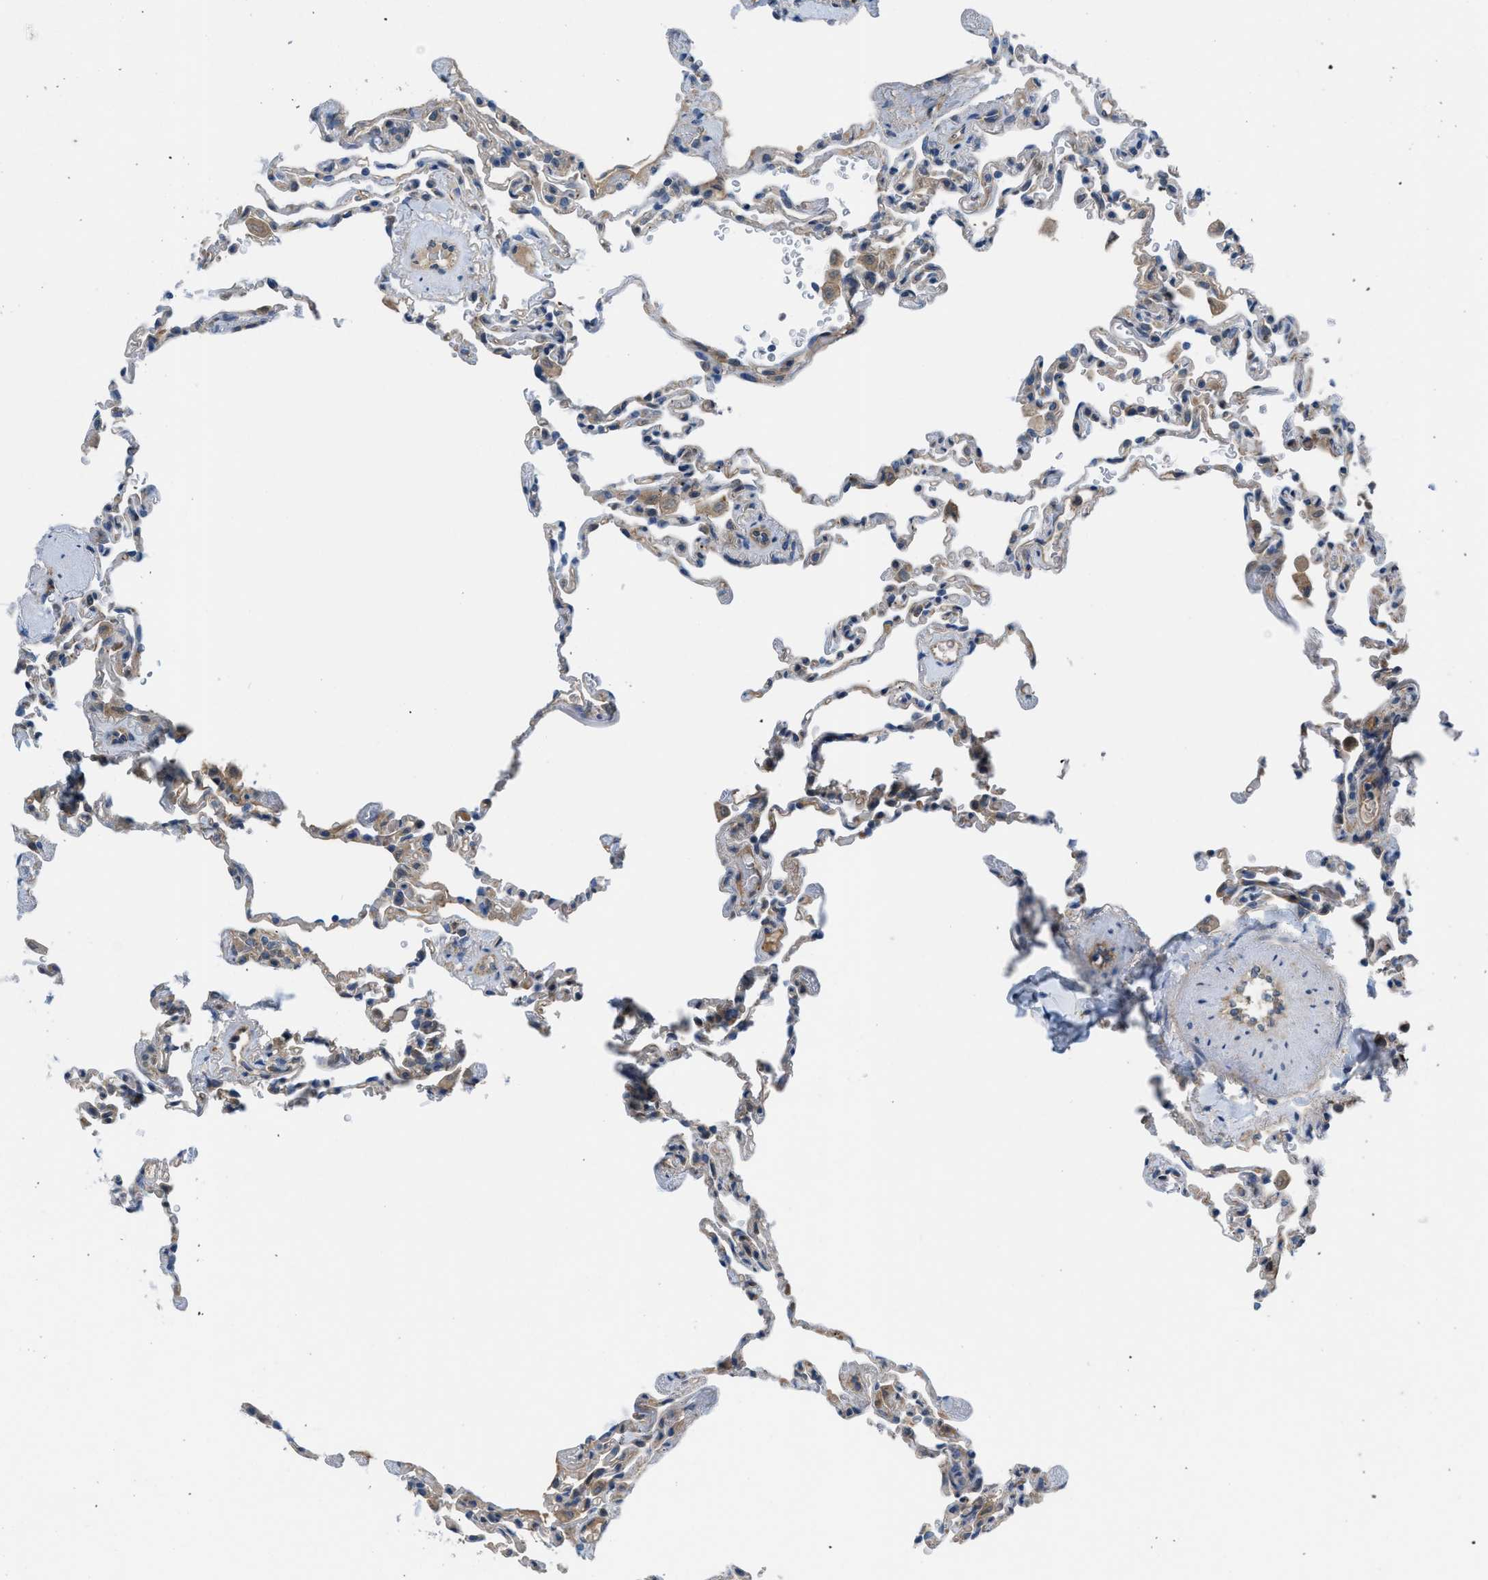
{"staining": {"intensity": "weak", "quantity": "<25%", "location": "cytoplasmic/membranous"}, "tissue": "lung", "cell_type": "Alveolar cells", "image_type": "normal", "snomed": [{"axis": "morphology", "description": "Normal tissue, NOS"}, {"axis": "topography", "description": "Lung"}], "caption": "A high-resolution image shows IHC staining of unremarkable lung, which demonstrates no significant expression in alveolar cells. Brightfield microscopy of immunohistochemistry (IHC) stained with DAB (3,3'-diaminobenzidine) (brown) and hematoxylin (blue), captured at high magnification.", "gene": "BAZ2B", "patient": {"sex": "male", "age": 59}}